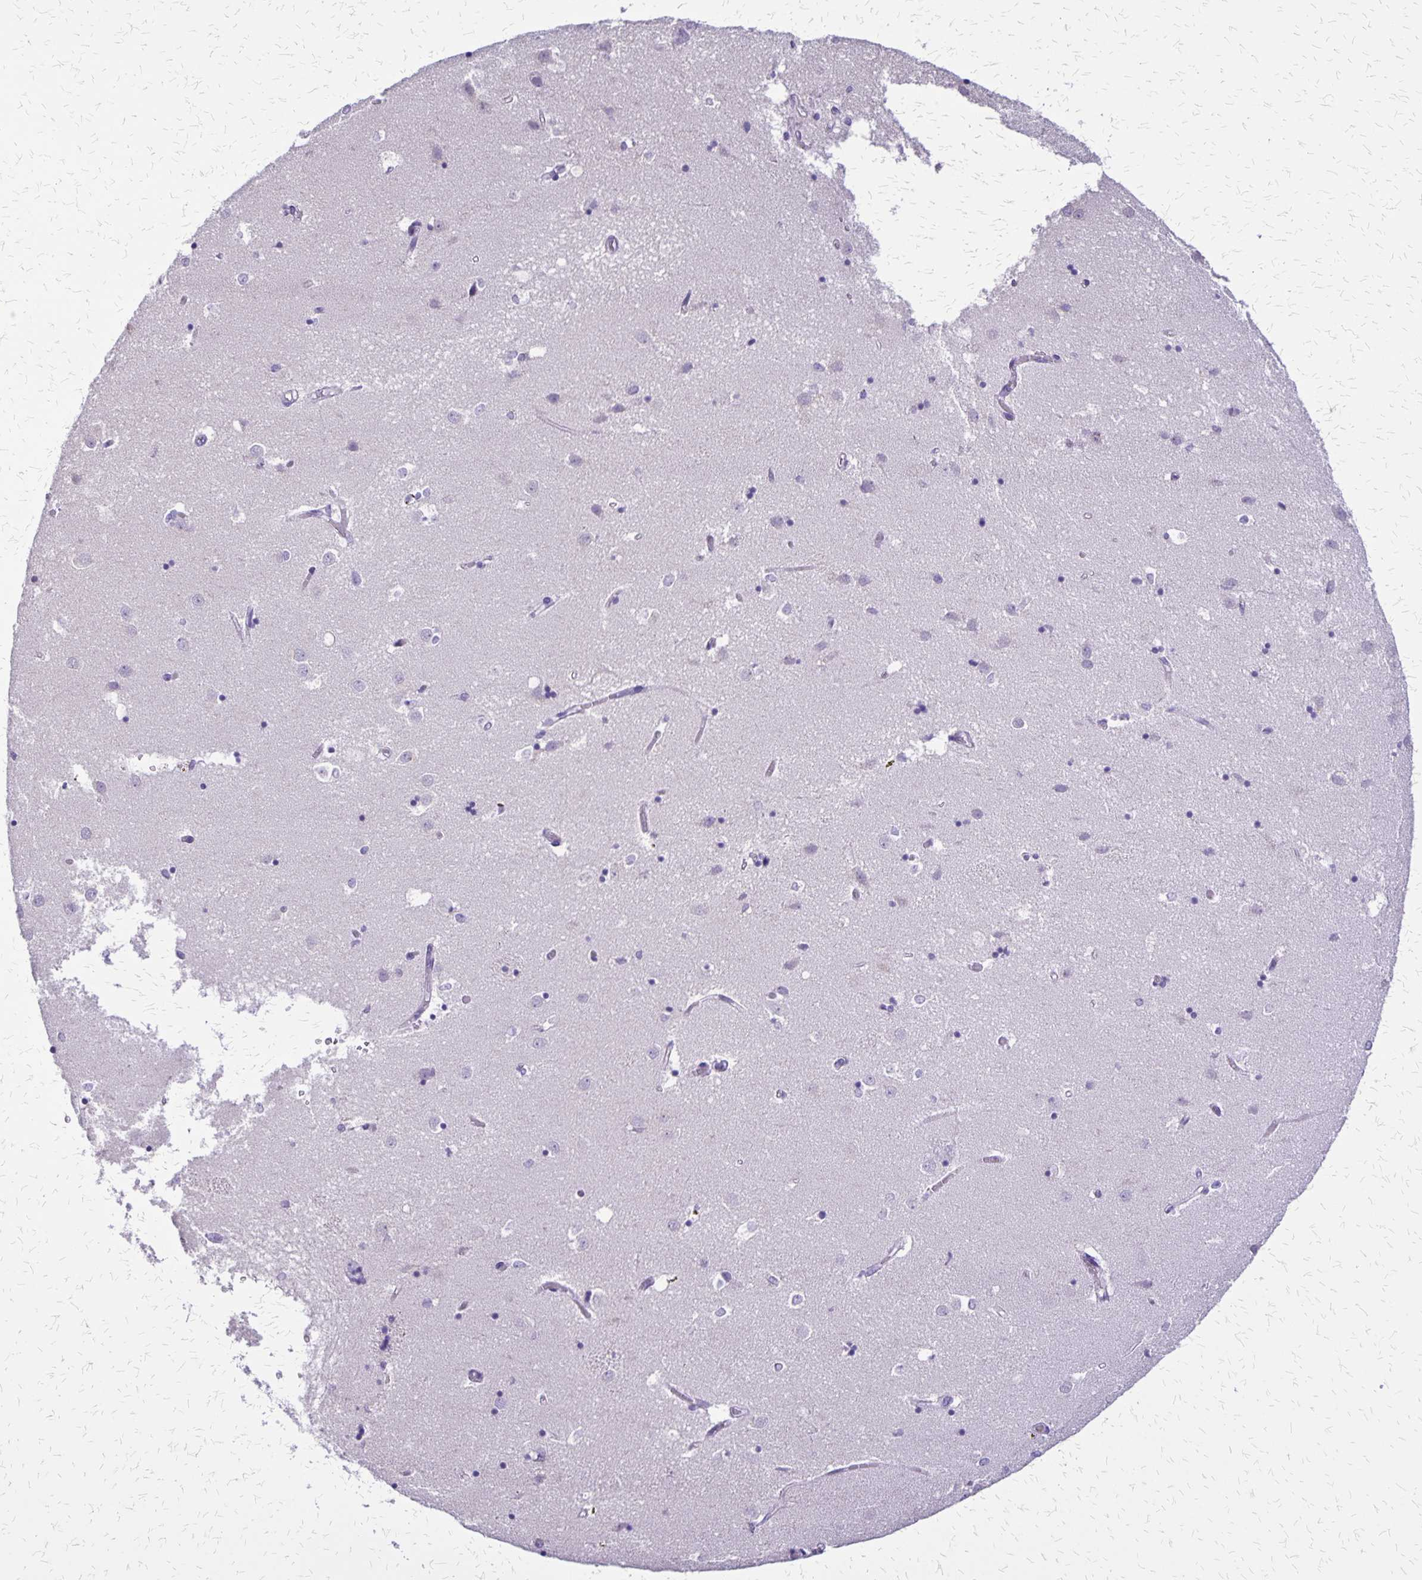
{"staining": {"intensity": "negative", "quantity": "none", "location": "none"}, "tissue": "caudate", "cell_type": "Glial cells", "image_type": "normal", "snomed": [{"axis": "morphology", "description": "Normal tissue, NOS"}, {"axis": "topography", "description": "Lateral ventricle wall"}], "caption": "Caudate was stained to show a protein in brown. There is no significant staining in glial cells. The staining is performed using DAB brown chromogen with nuclei counter-stained in using hematoxylin.", "gene": "SI", "patient": {"sex": "male", "age": 54}}